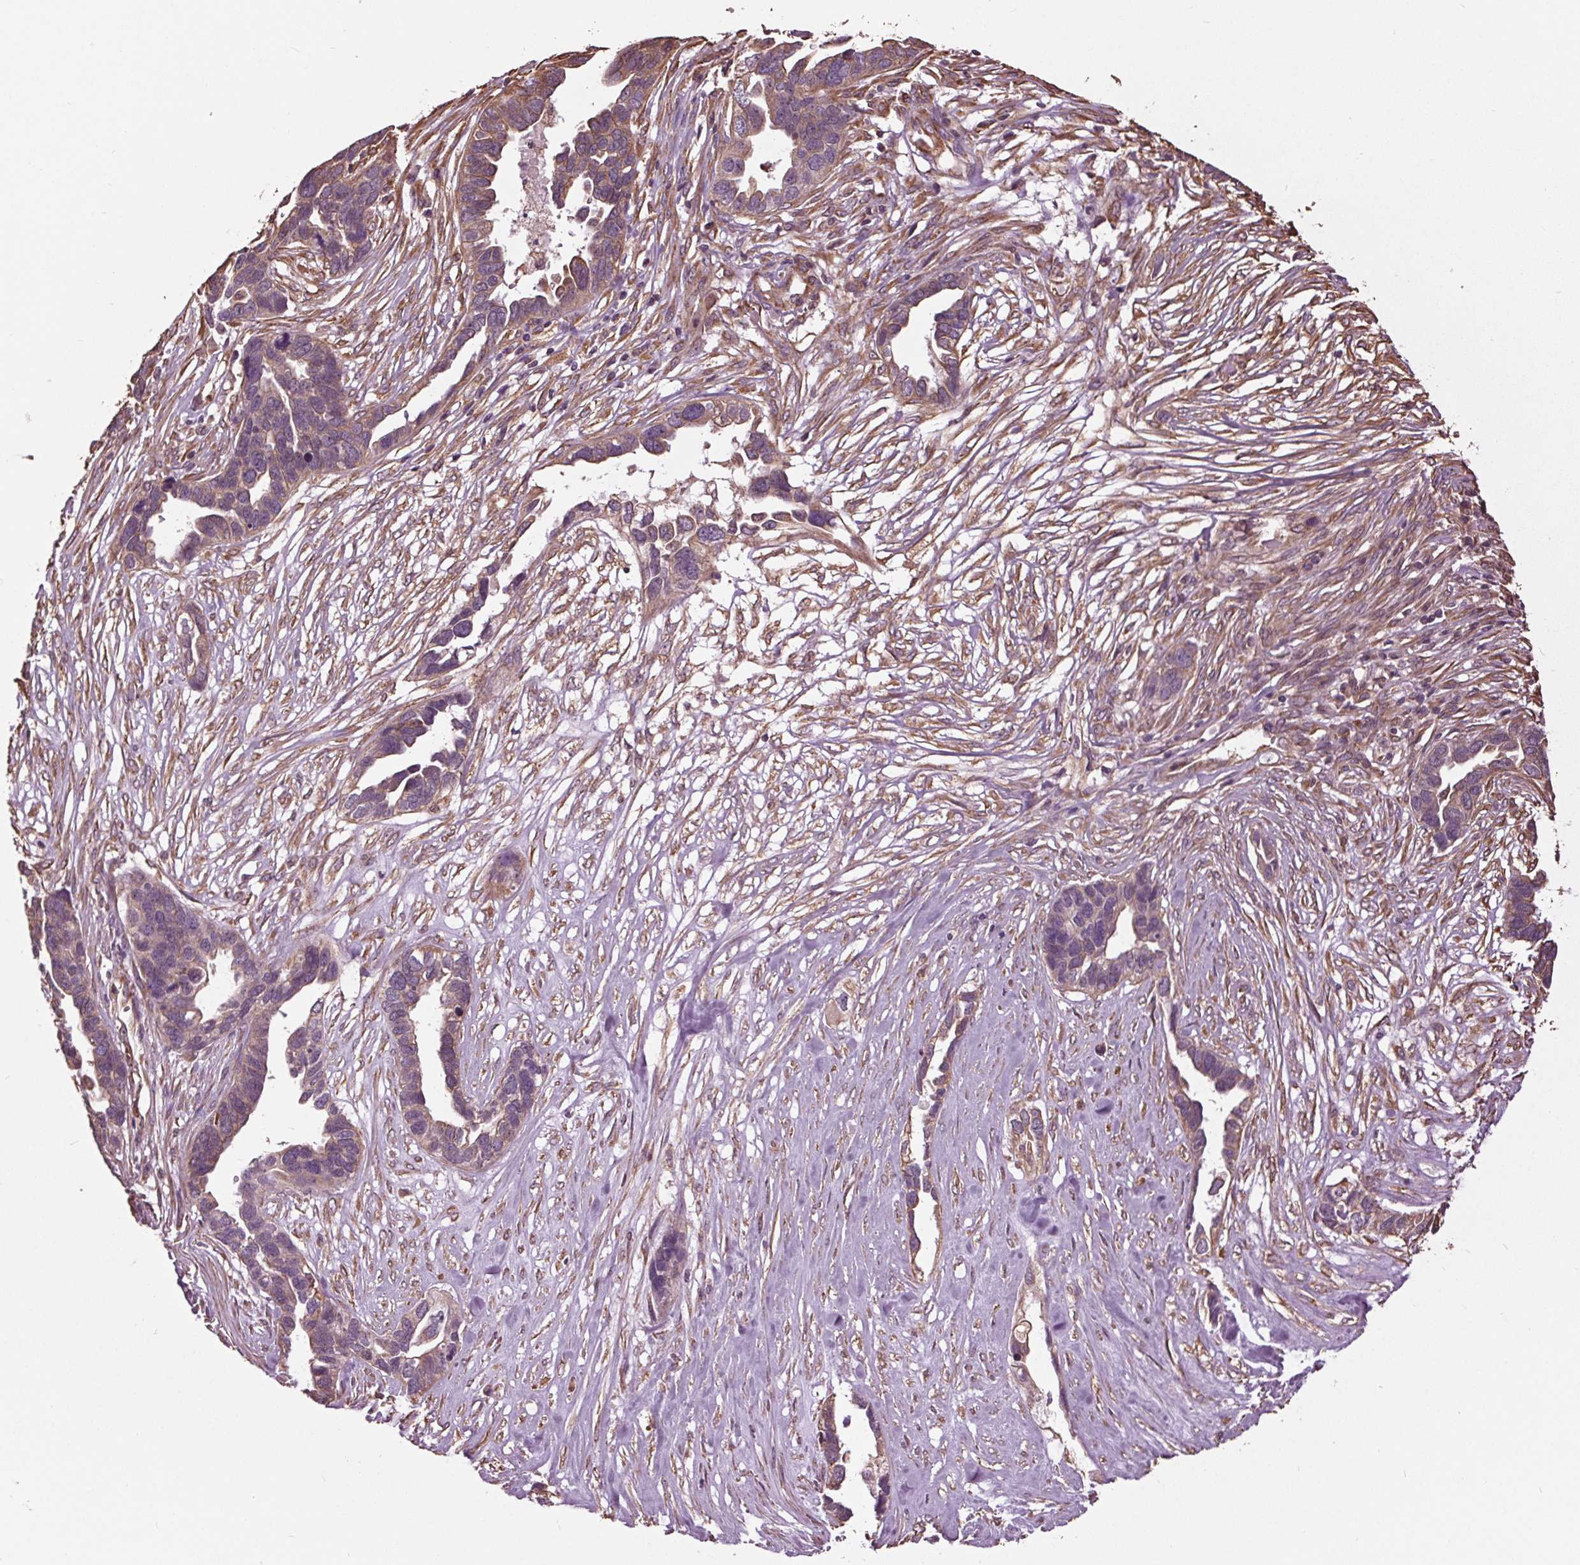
{"staining": {"intensity": "weak", "quantity": "25%-75%", "location": "cytoplasmic/membranous"}, "tissue": "ovarian cancer", "cell_type": "Tumor cells", "image_type": "cancer", "snomed": [{"axis": "morphology", "description": "Cystadenocarcinoma, serous, NOS"}, {"axis": "topography", "description": "Ovary"}], "caption": "Serous cystadenocarcinoma (ovarian) stained with immunohistochemistry (IHC) reveals weak cytoplasmic/membranous expression in approximately 25%-75% of tumor cells.", "gene": "RNPEP", "patient": {"sex": "female", "age": 54}}